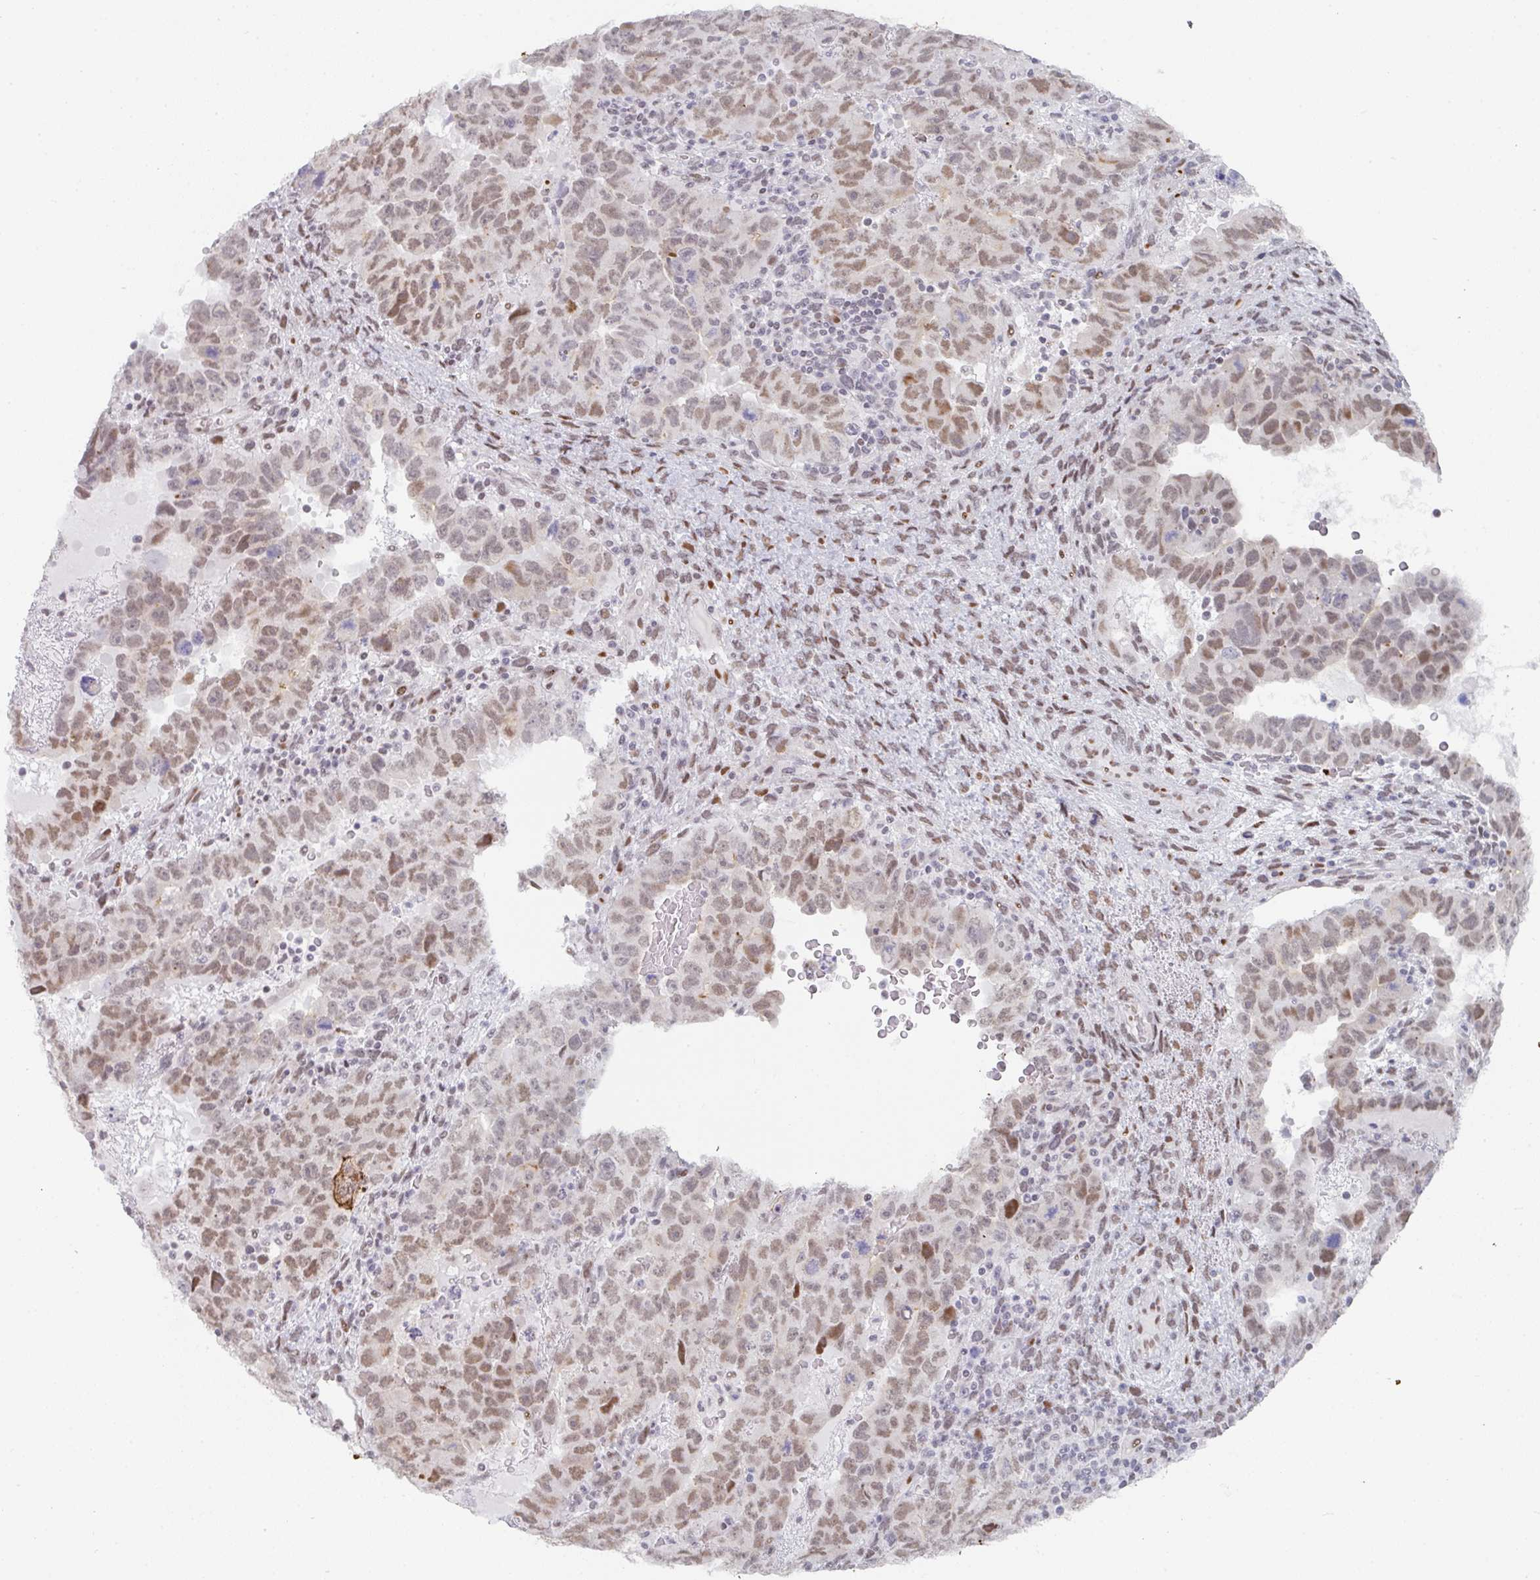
{"staining": {"intensity": "weak", "quantity": ">75%", "location": "nuclear"}, "tissue": "testis cancer", "cell_type": "Tumor cells", "image_type": "cancer", "snomed": [{"axis": "morphology", "description": "Carcinoma, Embryonal, NOS"}, {"axis": "topography", "description": "Testis"}], "caption": "Immunohistochemistry (IHC) of embryonal carcinoma (testis) shows low levels of weak nuclear expression in about >75% of tumor cells. (DAB (3,3'-diaminobenzidine) IHC with brightfield microscopy, high magnification).", "gene": "POU2AF2", "patient": {"sex": "male", "age": 24}}